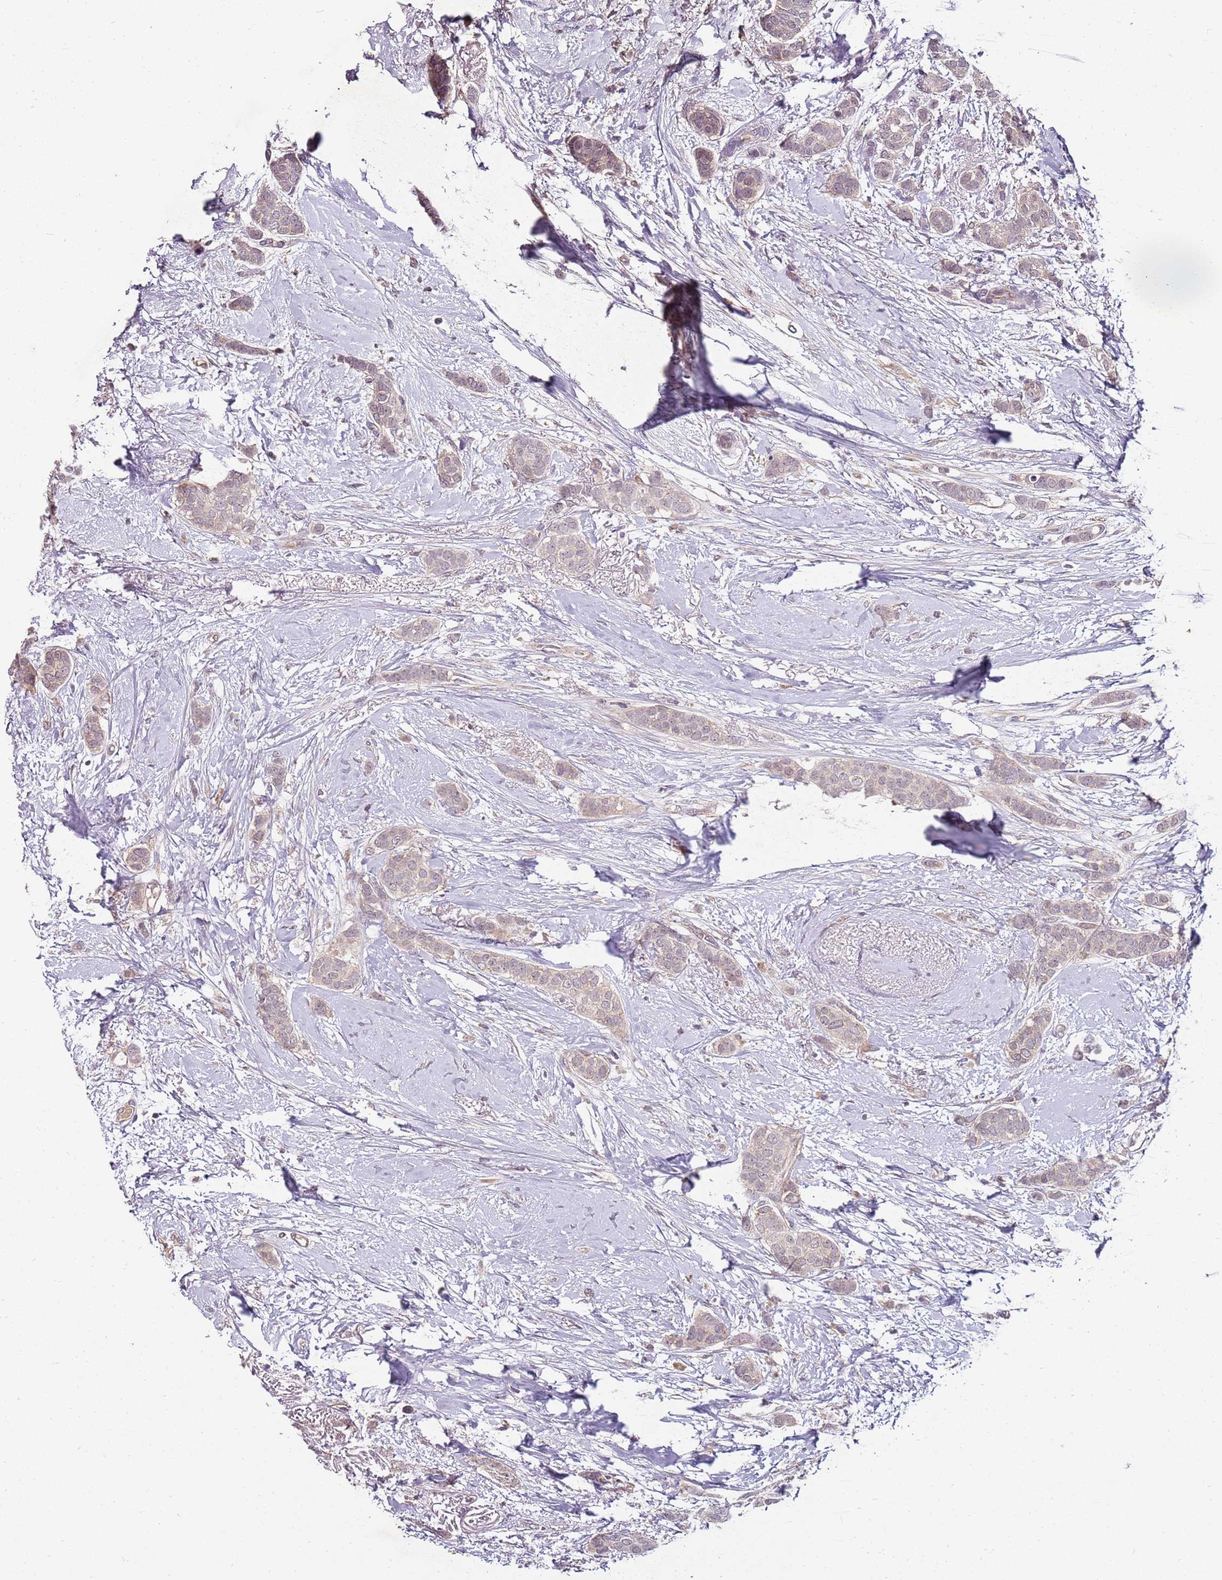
{"staining": {"intensity": "weak", "quantity": ">75%", "location": "cytoplasmic/membranous"}, "tissue": "breast cancer", "cell_type": "Tumor cells", "image_type": "cancer", "snomed": [{"axis": "morphology", "description": "Duct carcinoma"}, {"axis": "topography", "description": "Breast"}], "caption": "DAB immunohistochemical staining of breast infiltrating ductal carcinoma exhibits weak cytoplasmic/membranous protein staining in approximately >75% of tumor cells. The protein is shown in brown color, while the nuclei are stained blue.", "gene": "FBXL22", "patient": {"sex": "female", "age": 72}}